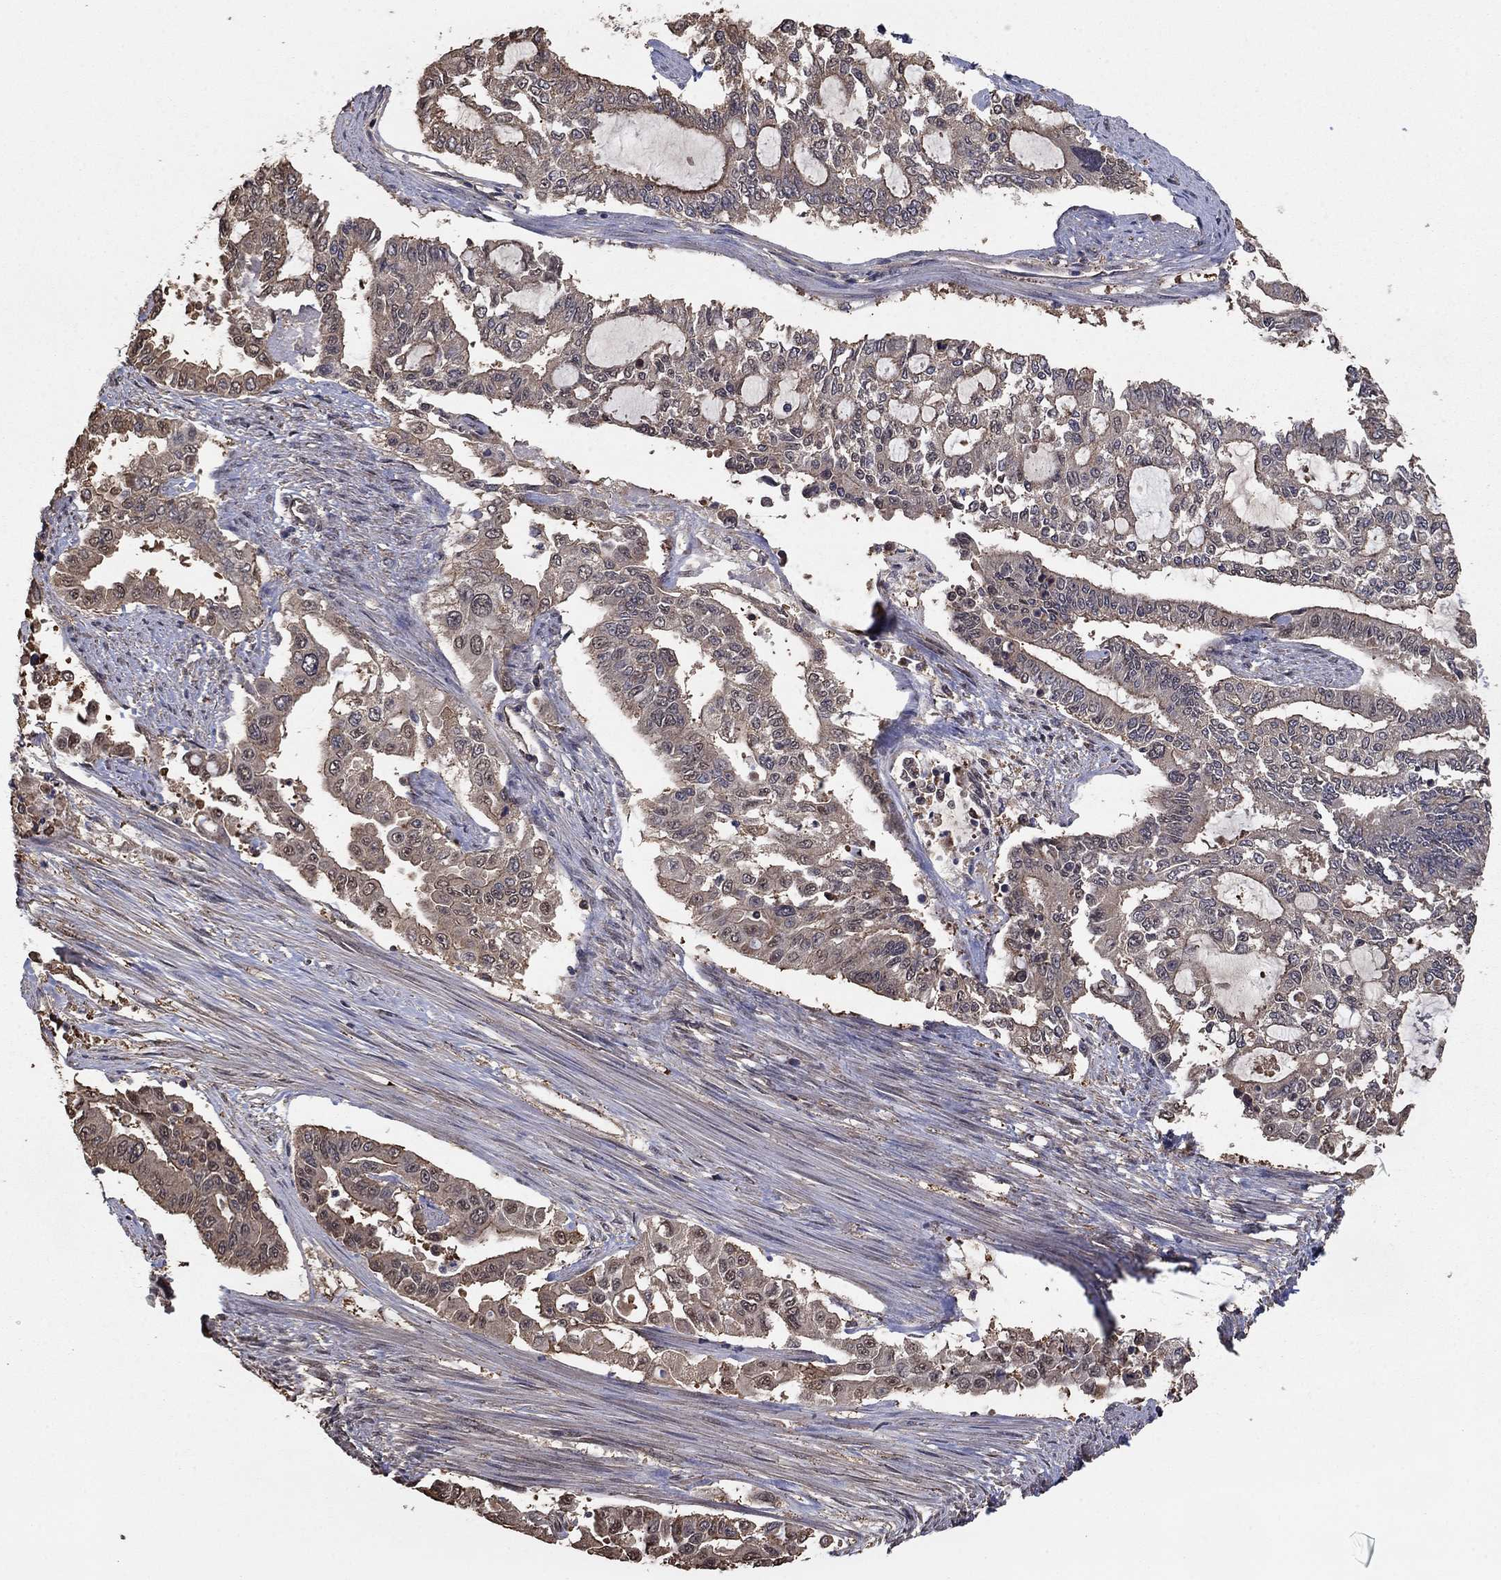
{"staining": {"intensity": "weak", "quantity": "25%-75%", "location": "cytoplasmic/membranous"}, "tissue": "endometrial cancer", "cell_type": "Tumor cells", "image_type": "cancer", "snomed": [{"axis": "morphology", "description": "Adenocarcinoma, NOS"}, {"axis": "topography", "description": "Uterus"}], "caption": "High-magnification brightfield microscopy of endometrial cancer stained with DAB (brown) and counterstained with hematoxylin (blue). tumor cells exhibit weak cytoplasmic/membranous positivity is seen in about25%-75% of cells.", "gene": "RNF114", "patient": {"sex": "female", "age": 59}}